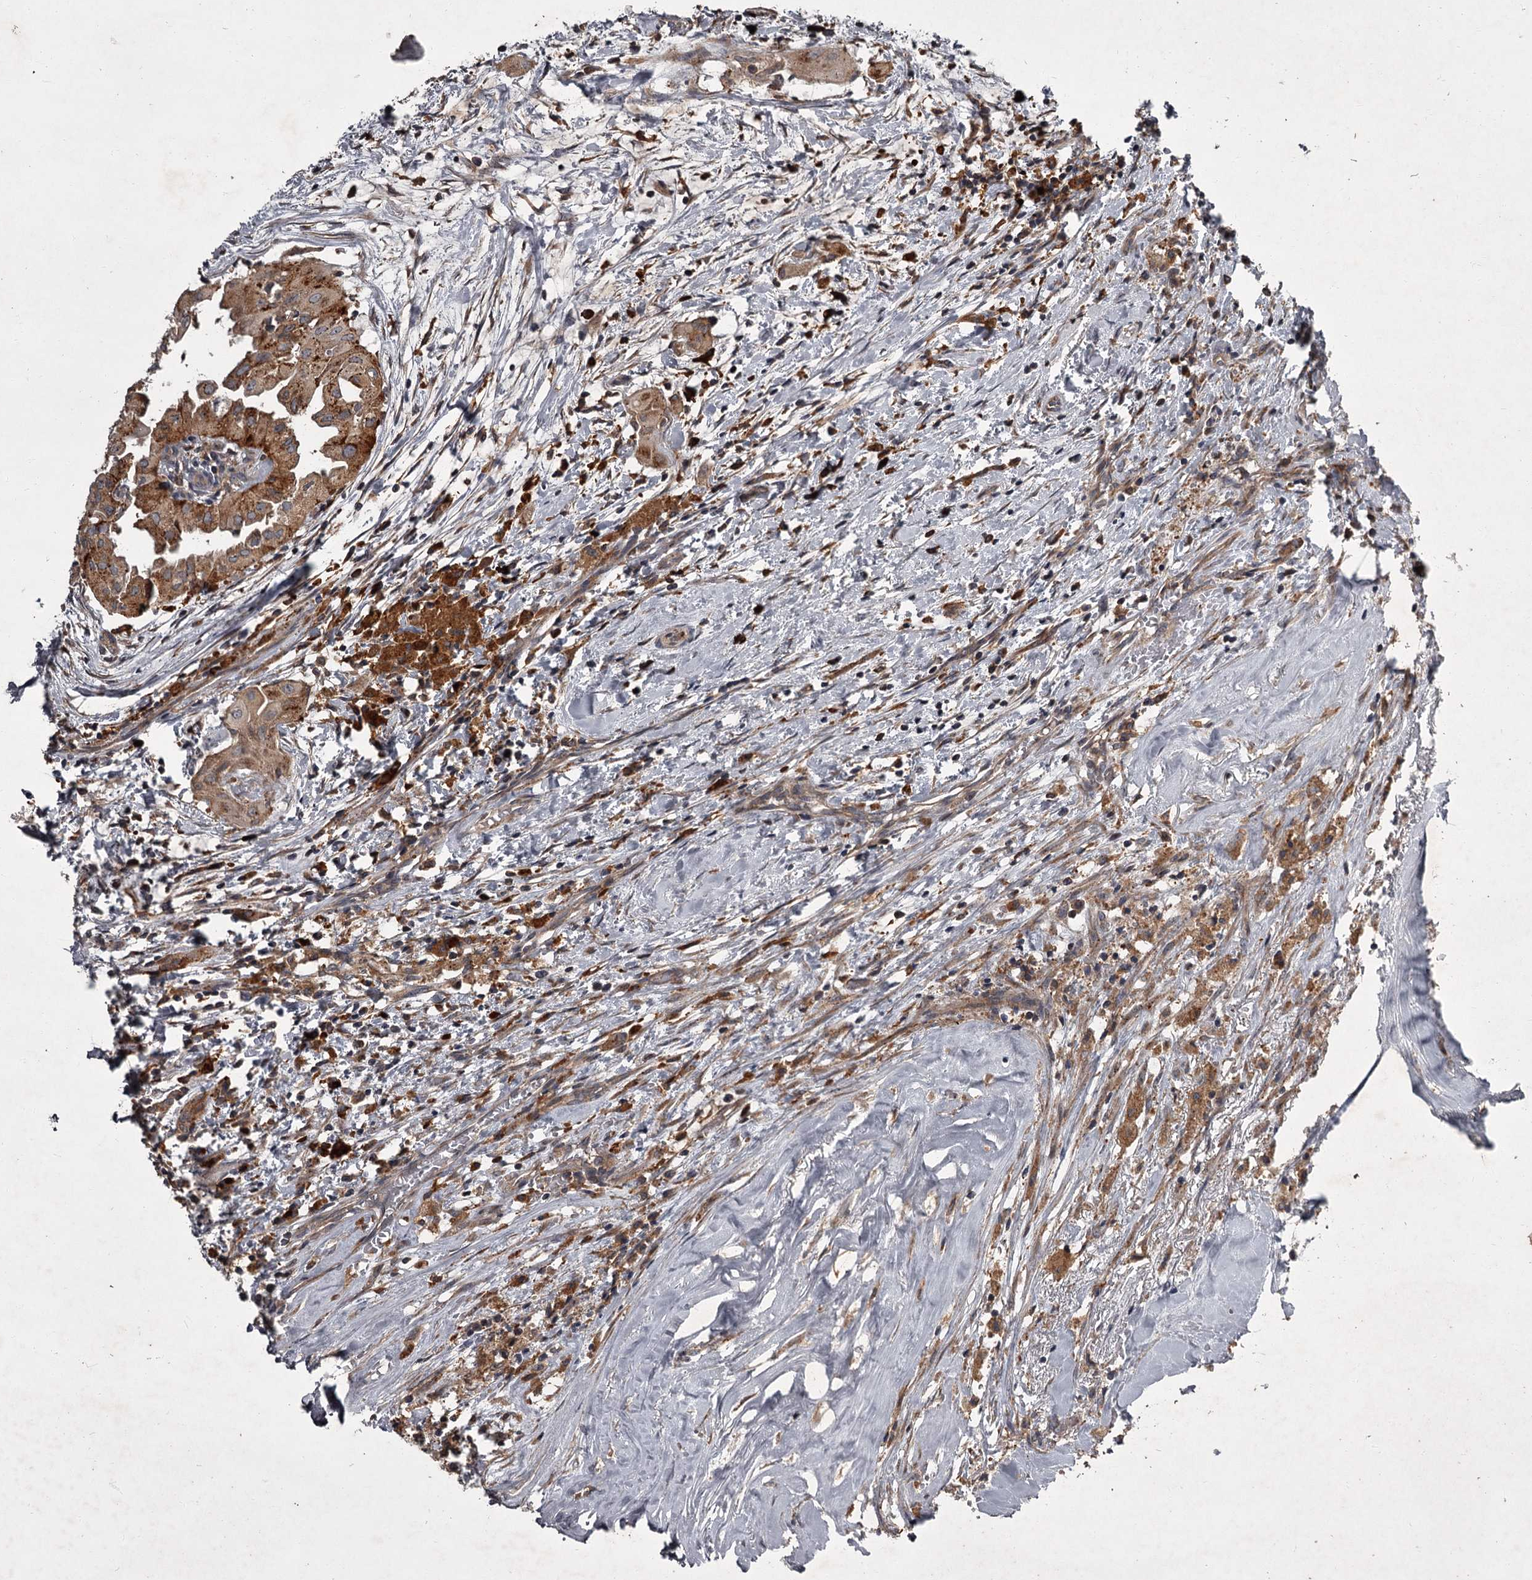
{"staining": {"intensity": "moderate", "quantity": ">75%", "location": "cytoplasmic/membranous"}, "tissue": "thyroid cancer", "cell_type": "Tumor cells", "image_type": "cancer", "snomed": [{"axis": "morphology", "description": "Papillary adenocarcinoma, NOS"}, {"axis": "topography", "description": "Thyroid gland"}], "caption": "Thyroid cancer (papillary adenocarcinoma) stained with a protein marker shows moderate staining in tumor cells.", "gene": "UNC93B1", "patient": {"sex": "female", "age": 59}}